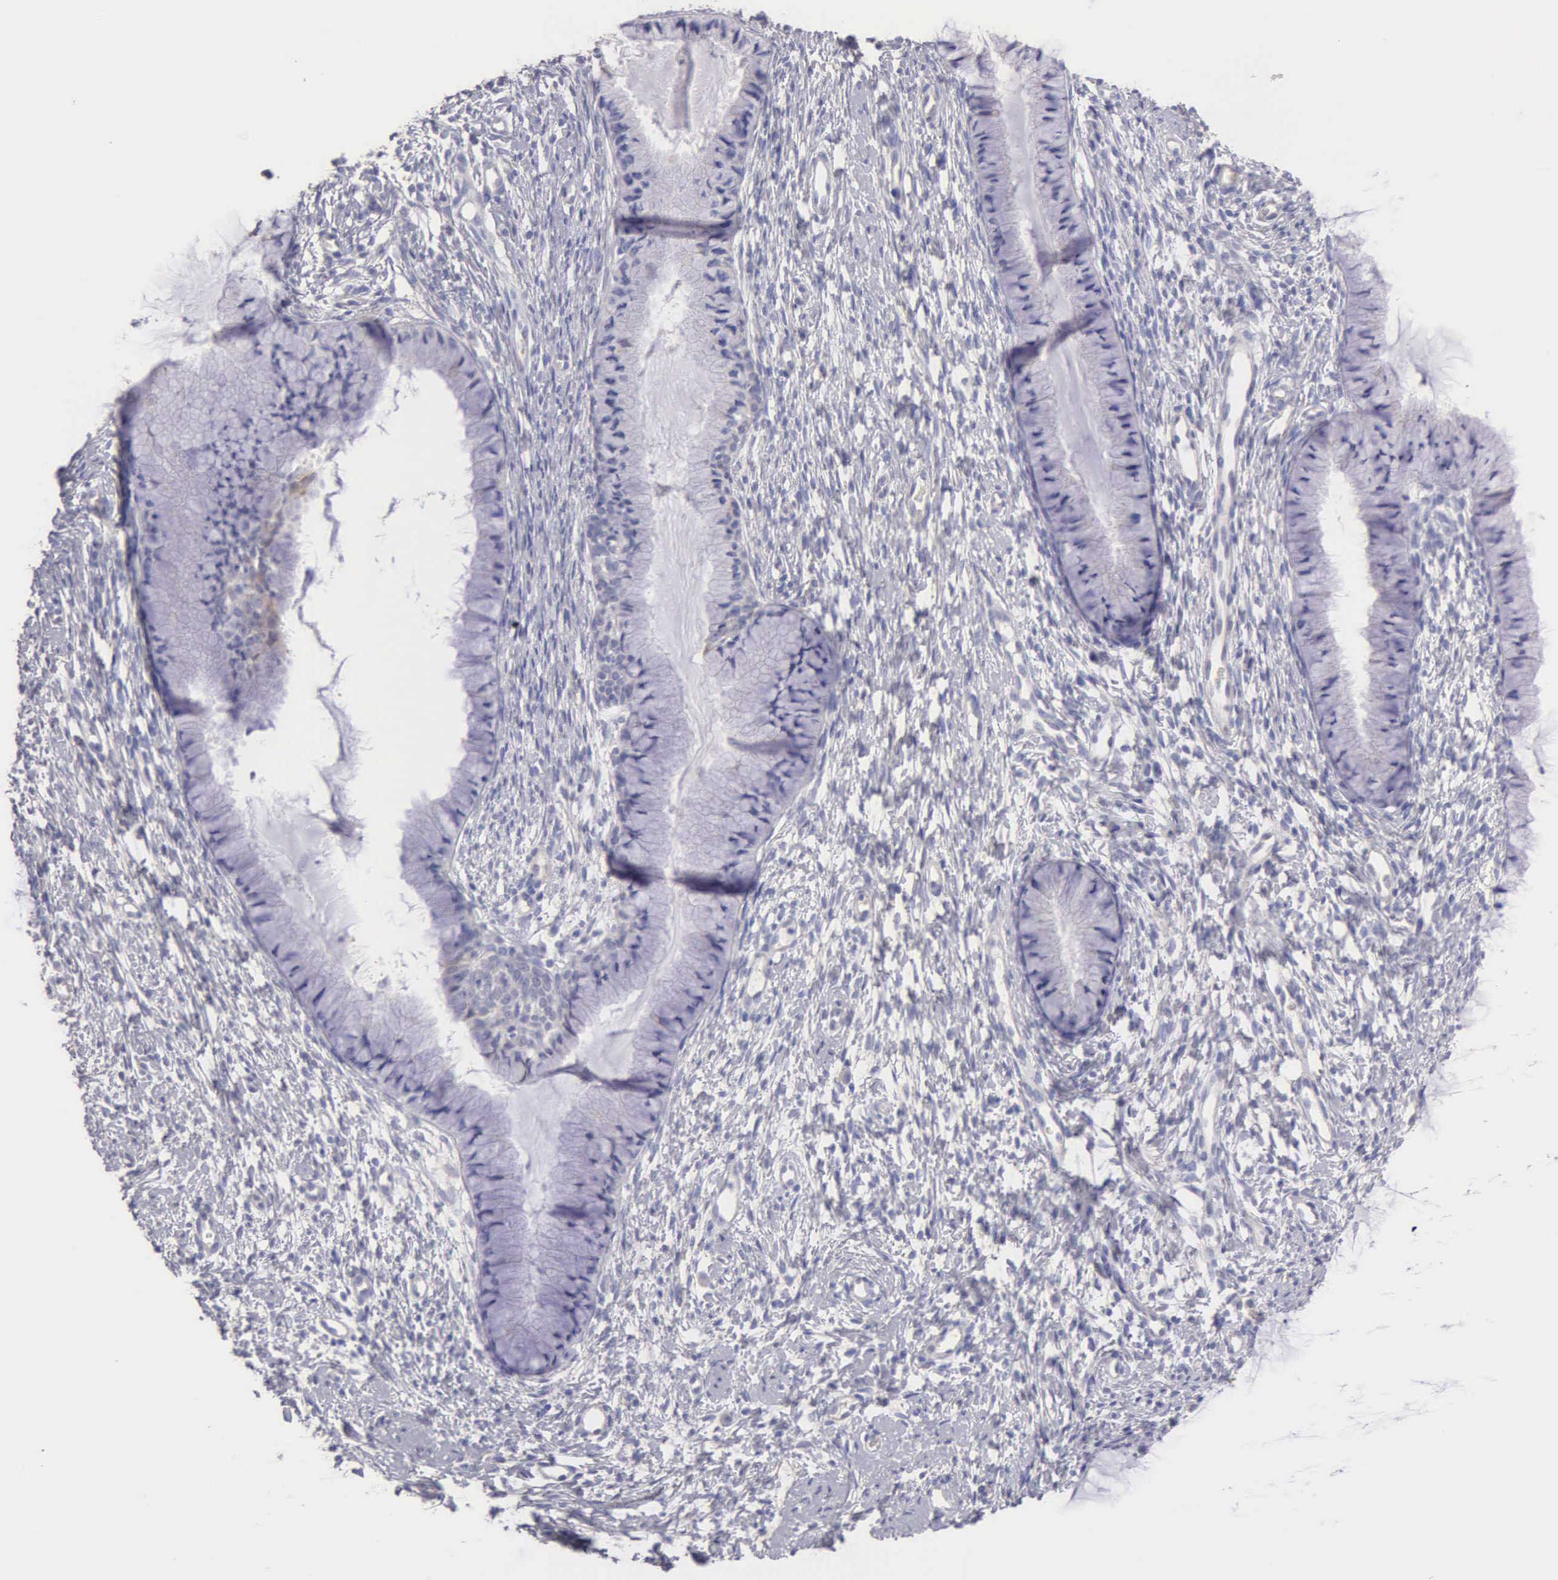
{"staining": {"intensity": "negative", "quantity": "none", "location": "none"}, "tissue": "cervix", "cell_type": "Glandular cells", "image_type": "normal", "snomed": [{"axis": "morphology", "description": "Normal tissue, NOS"}, {"axis": "topography", "description": "Cervix"}], "caption": "This is a histopathology image of immunohistochemistry staining of normal cervix, which shows no staining in glandular cells. Brightfield microscopy of immunohistochemistry (IHC) stained with DAB (brown) and hematoxylin (blue), captured at high magnification.", "gene": "APP", "patient": {"sex": "female", "age": 82}}